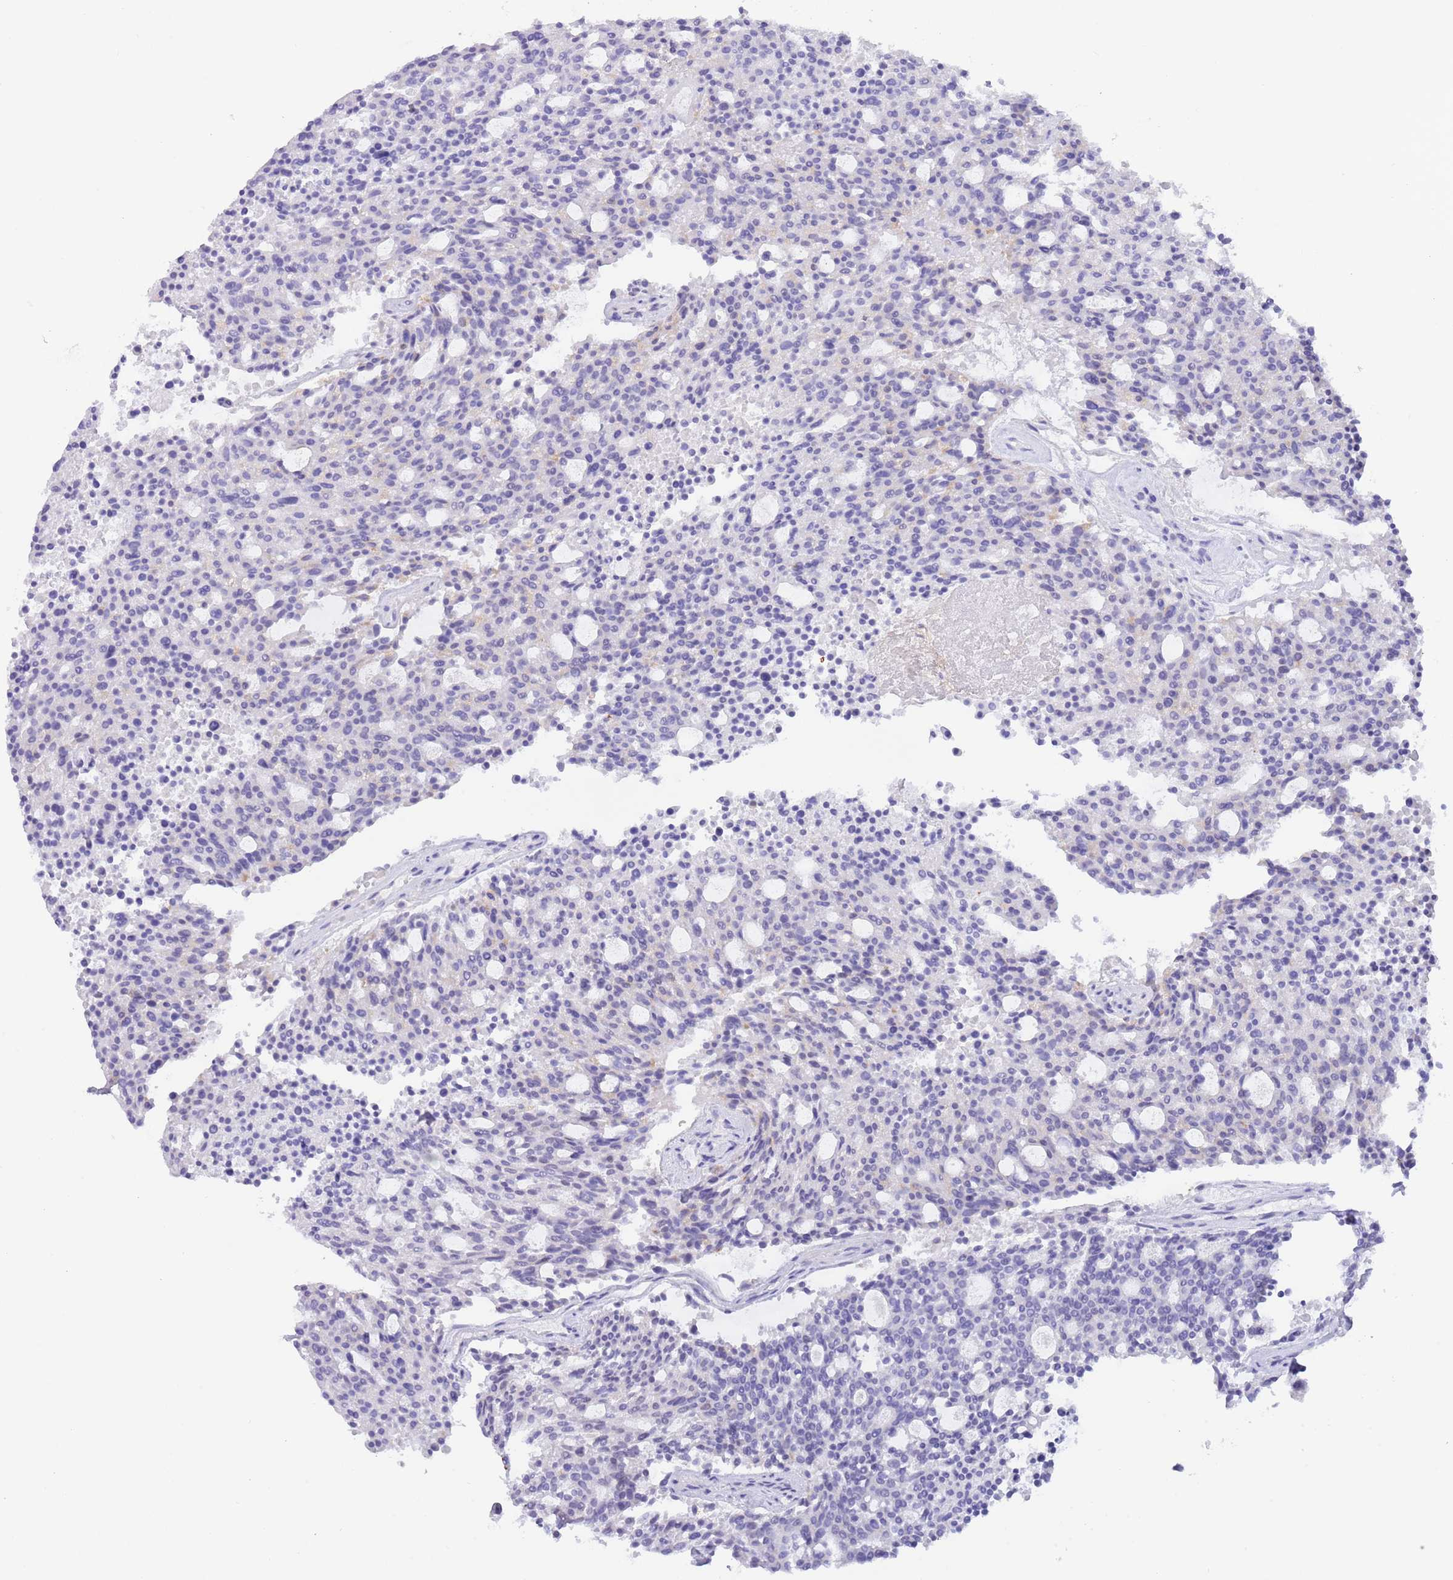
{"staining": {"intensity": "negative", "quantity": "none", "location": "none"}, "tissue": "carcinoid", "cell_type": "Tumor cells", "image_type": "cancer", "snomed": [{"axis": "morphology", "description": "Carcinoid, malignant, NOS"}, {"axis": "topography", "description": "Pancreas"}], "caption": "DAB (3,3'-diaminobenzidine) immunohistochemical staining of carcinoid (malignant) demonstrates no significant staining in tumor cells.", "gene": "EBPL", "patient": {"sex": "female", "age": 54}}